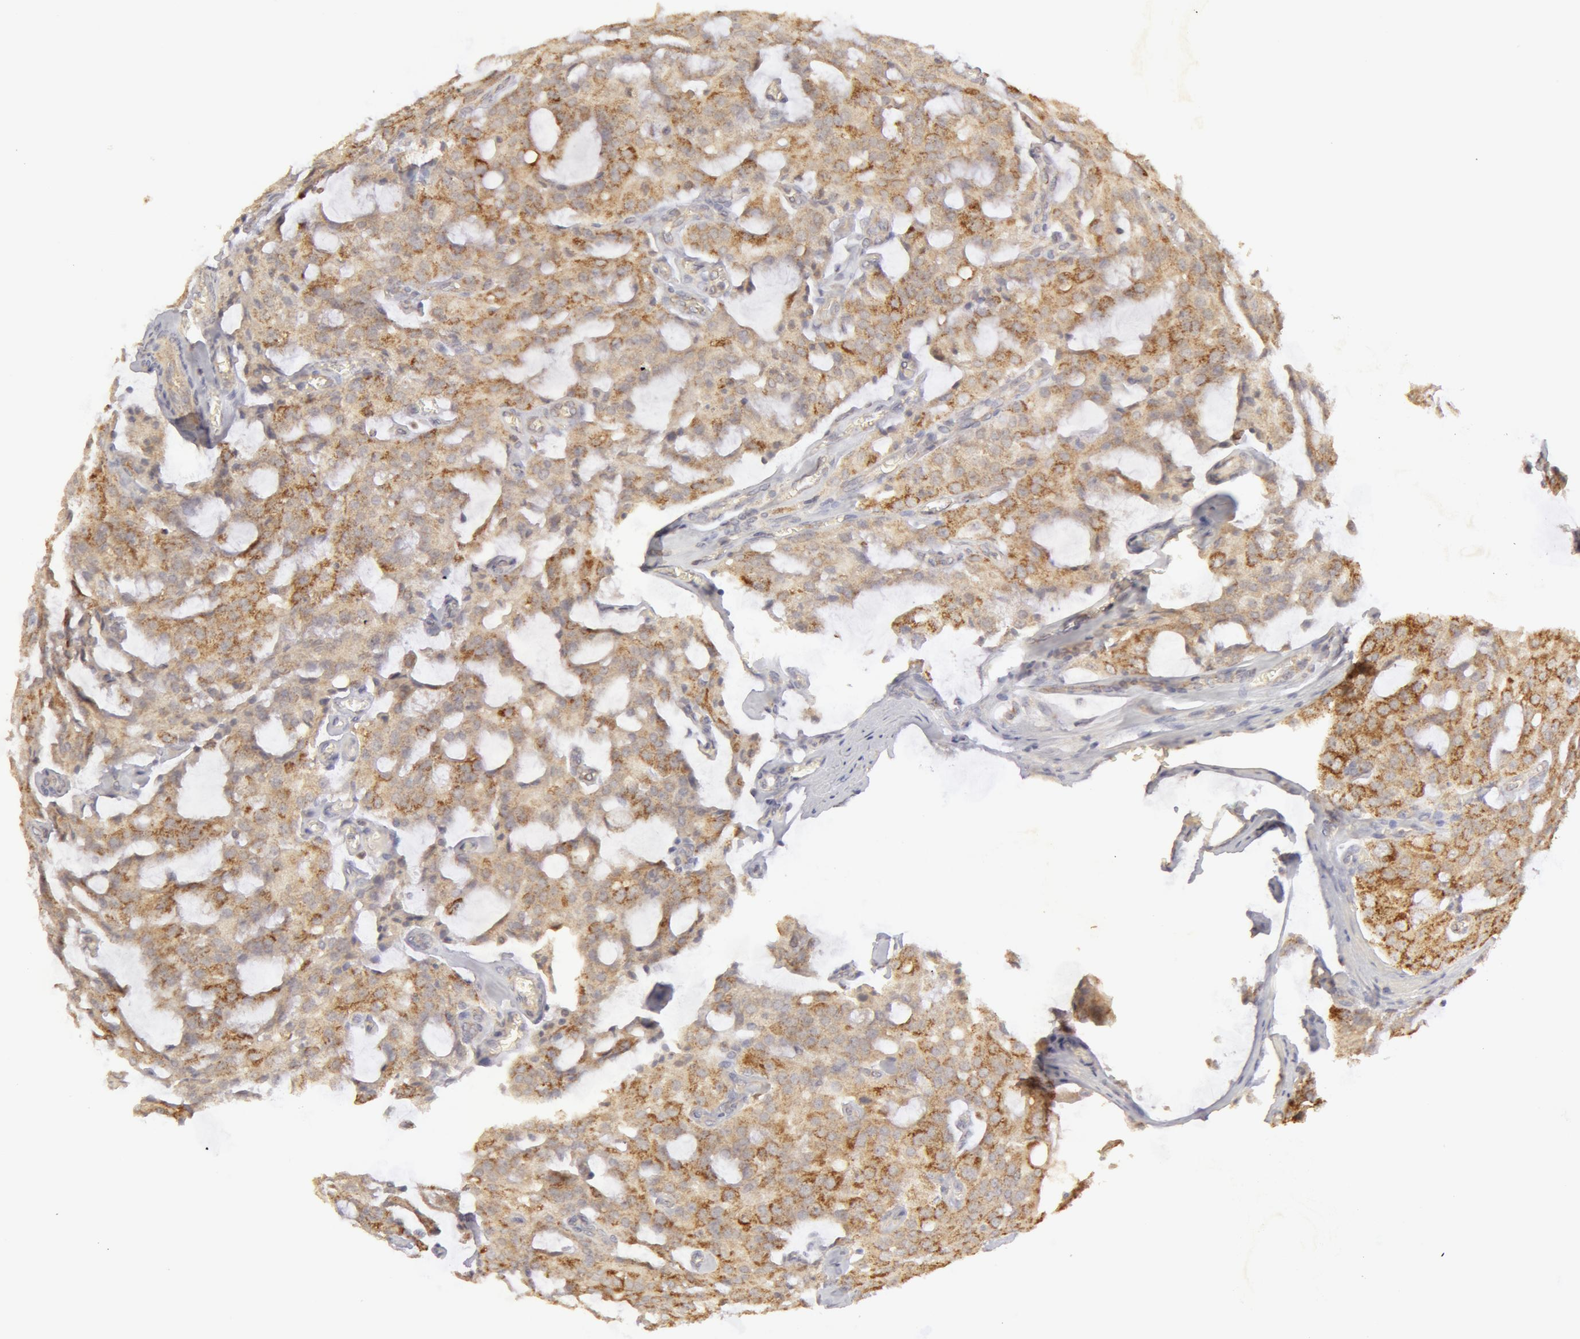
{"staining": {"intensity": "weak", "quantity": "25%-75%", "location": "cytoplasmic/membranous"}, "tissue": "prostate cancer", "cell_type": "Tumor cells", "image_type": "cancer", "snomed": [{"axis": "morphology", "description": "Adenocarcinoma, Medium grade"}, {"axis": "topography", "description": "Prostate"}], "caption": "High-magnification brightfield microscopy of prostate adenocarcinoma (medium-grade) stained with DAB (3,3'-diaminobenzidine) (brown) and counterstained with hematoxylin (blue). tumor cells exhibit weak cytoplasmic/membranous staining is identified in approximately25%-75% of cells.", "gene": "ADPRH", "patient": {"sex": "male", "age": 60}}